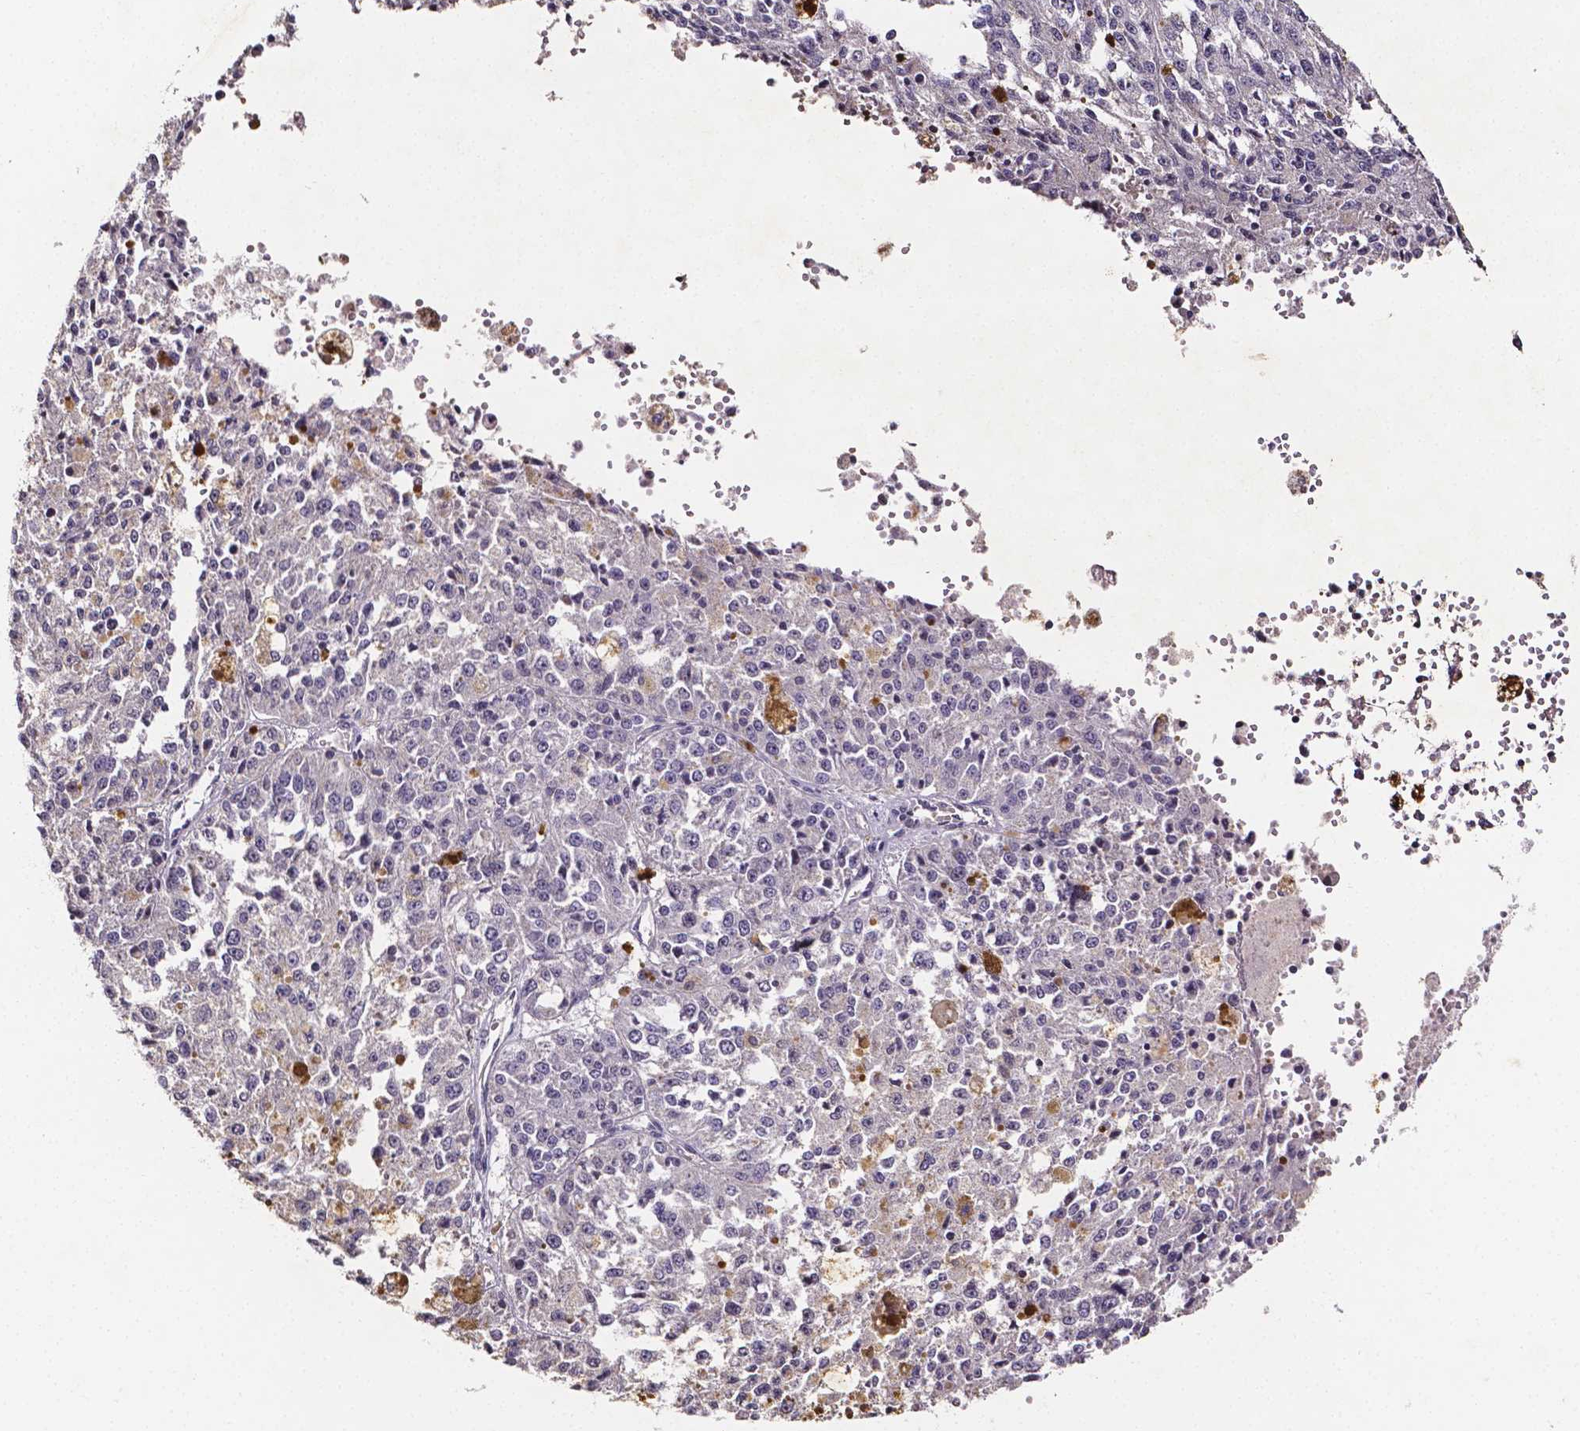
{"staining": {"intensity": "negative", "quantity": "none", "location": "none"}, "tissue": "melanoma", "cell_type": "Tumor cells", "image_type": "cancer", "snomed": [{"axis": "morphology", "description": "Malignant melanoma, Metastatic site"}, {"axis": "topography", "description": "Lymph node"}], "caption": "High magnification brightfield microscopy of malignant melanoma (metastatic site) stained with DAB (brown) and counterstained with hematoxylin (blue): tumor cells show no significant positivity. (DAB (3,3'-diaminobenzidine) immunohistochemistry (IHC) visualized using brightfield microscopy, high magnification).", "gene": "NRGN", "patient": {"sex": "female", "age": 64}}